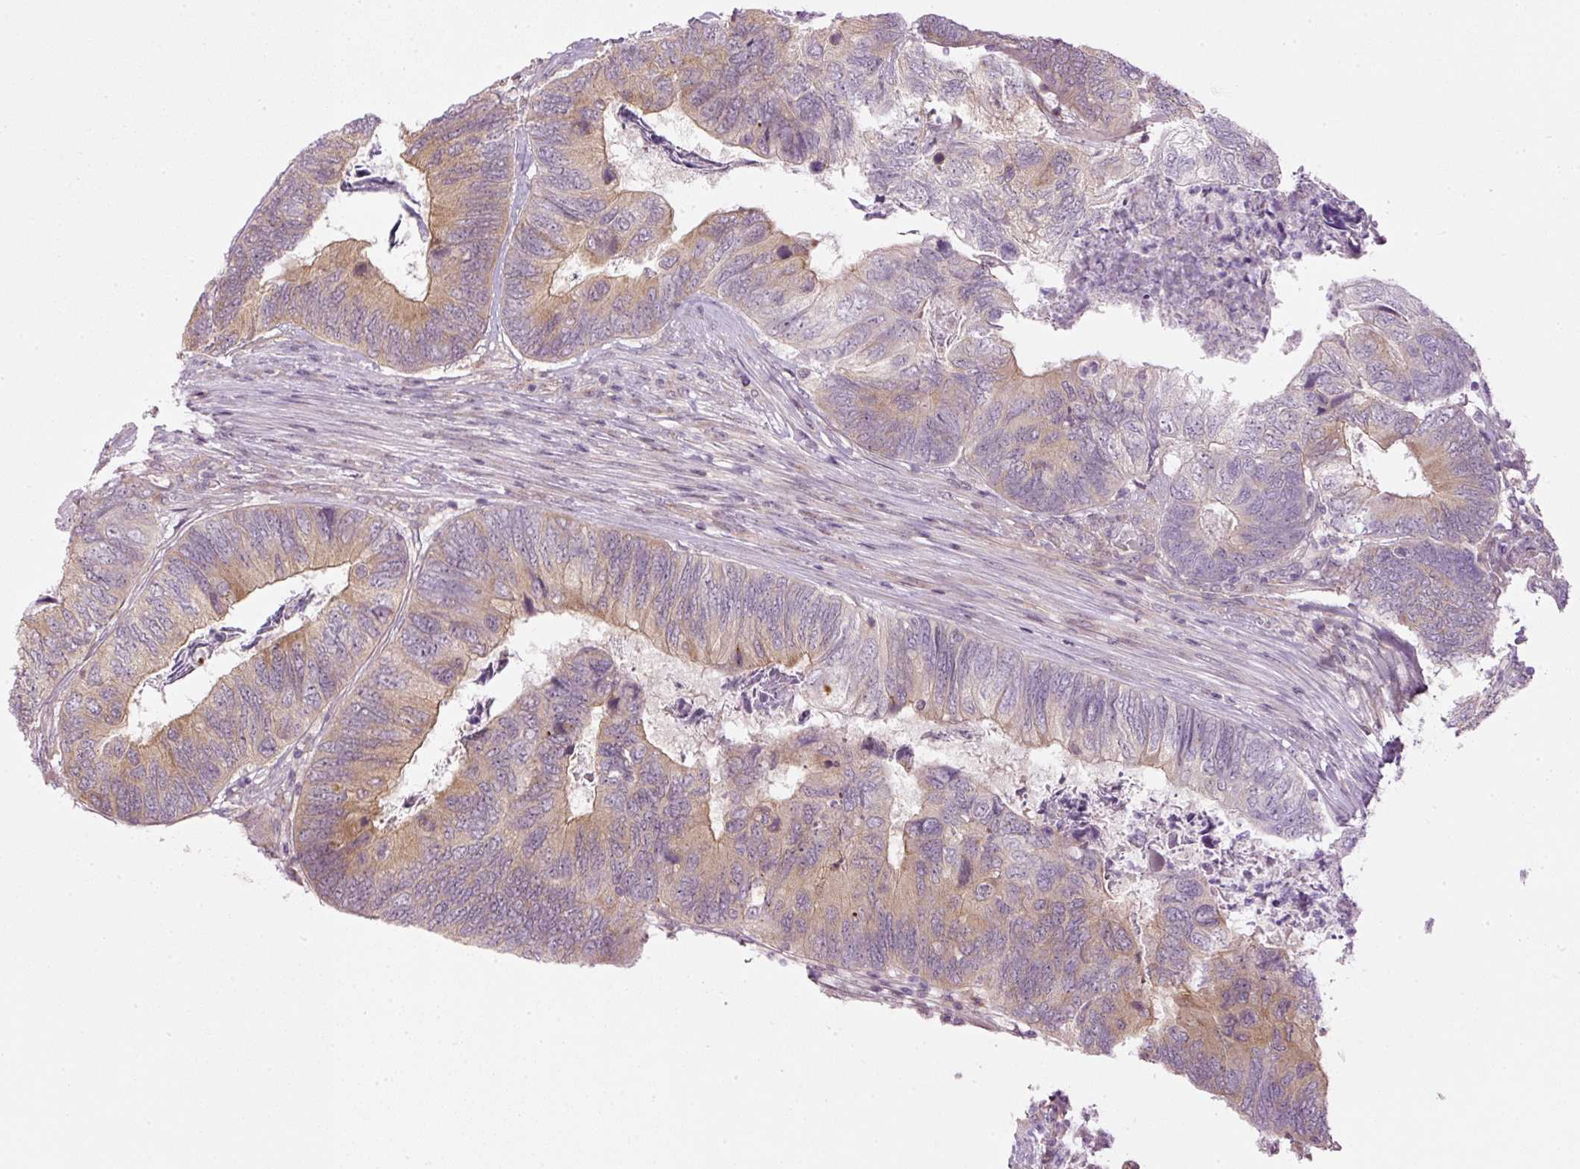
{"staining": {"intensity": "moderate", "quantity": "25%-75%", "location": "cytoplasmic/membranous"}, "tissue": "colorectal cancer", "cell_type": "Tumor cells", "image_type": "cancer", "snomed": [{"axis": "morphology", "description": "Adenocarcinoma, NOS"}, {"axis": "topography", "description": "Colon"}], "caption": "This micrograph displays immunohistochemistry (IHC) staining of human colorectal cancer, with medium moderate cytoplasmic/membranous expression in approximately 25%-75% of tumor cells.", "gene": "MZT2B", "patient": {"sex": "female", "age": 67}}